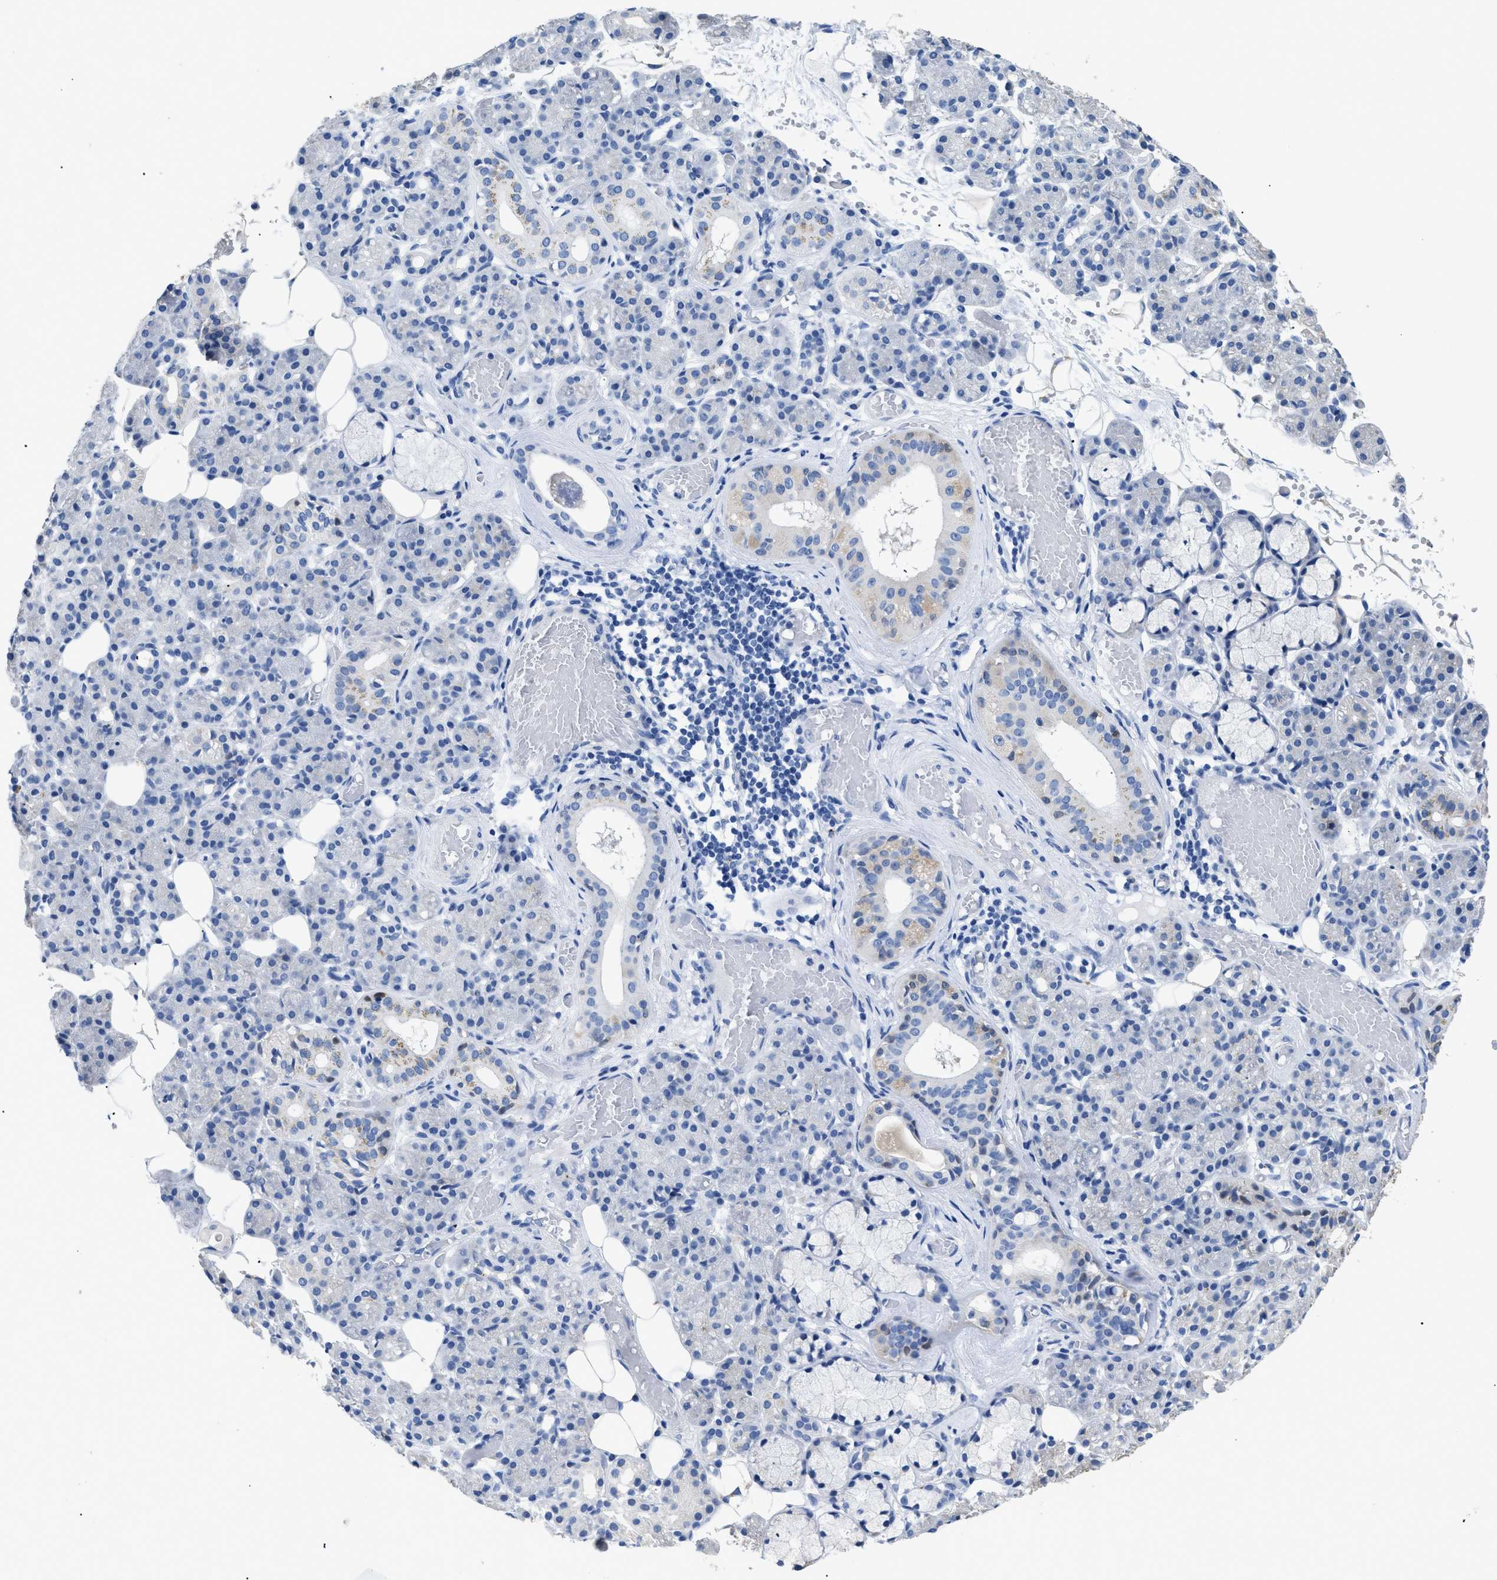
{"staining": {"intensity": "weak", "quantity": "<25%", "location": "cytoplasmic/membranous"}, "tissue": "salivary gland", "cell_type": "Glandular cells", "image_type": "normal", "snomed": [{"axis": "morphology", "description": "Normal tissue, NOS"}, {"axis": "topography", "description": "Salivary gland"}], "caption": "Micrograph shows no protein staining in glandular cells of benign salivary gland. (Immunohistochemistry (ihc), brightfield microscopy, high magnification).", "gene": "APOBEC2", "patient": {"sex": "male", "age": 63}}